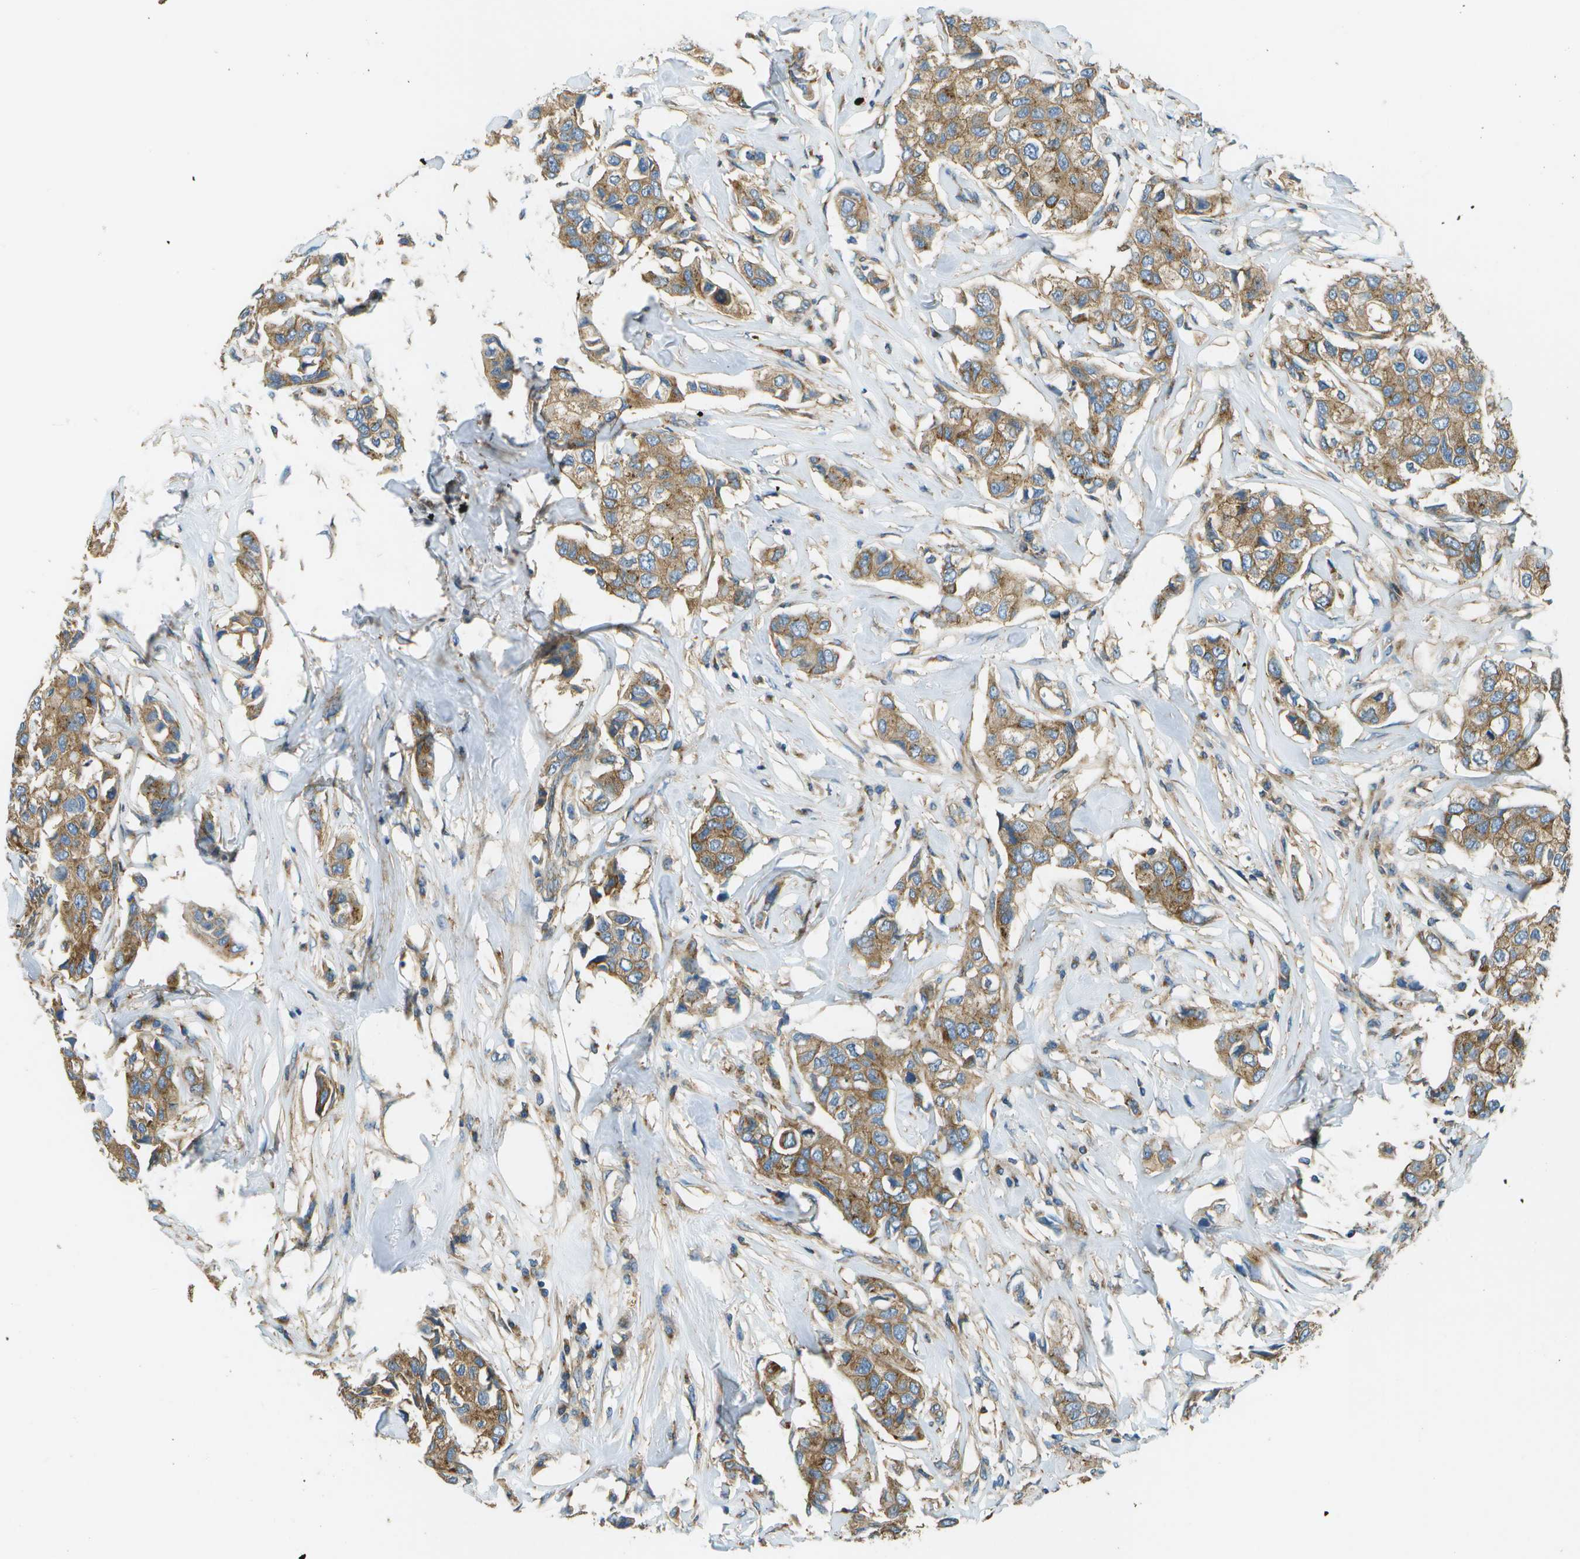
{"staining": {"intensity": "moderate", "quantity": ">75%", "location": "cytoplasmic/membranous"}, "tissue": "breast cancer", "cell_type": "Tumor cells", "image_type": "cancer", "snomed": [{"axis": "morphology", "description": "Duct carcinoma"}, {"axis": "topography", "description": "Breast"}], "caption": "Breast infiltrating ductal carcinoma tissue shows moderate cytoplasmic/membranous positivity in about >75% of tumor cells, visualized by immunohistochemistry.", "gene": "CLTC", "patient": {"sex": "female", "age": 80}}